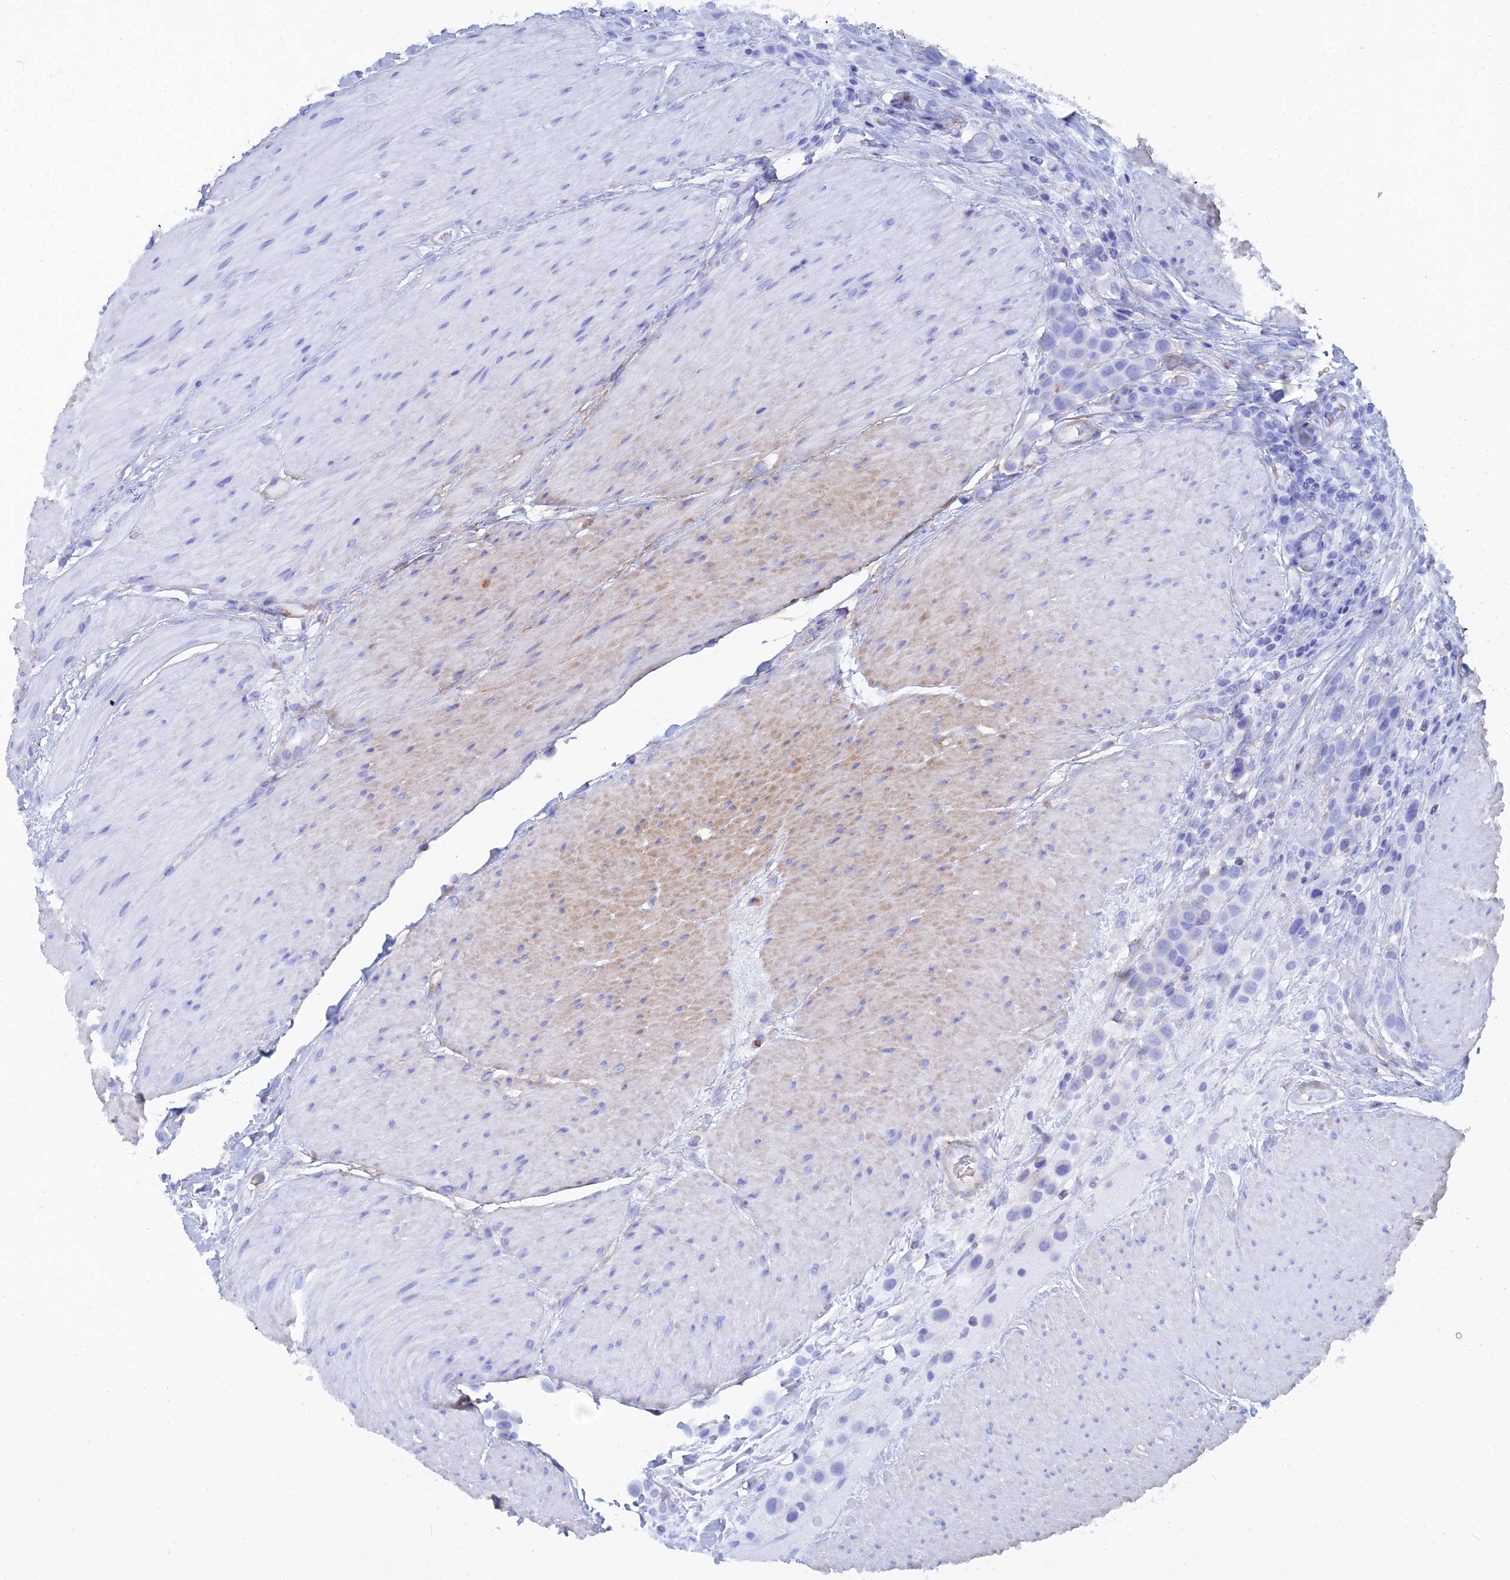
{"staining": {"intensity": "negative", "quantity": "none", "location": "none"}, "tissue": "urothelial cancer", "cell_type": "Tumor cells", "image_type": "cancer", "snomed": [{"axis": "morphology", "description": "Urothelial carcinoma, High grade"}, {"axis": "topography", "description": "Urinary bladder"}], "caption": "The image exhibits no significant staining in tumor cells of urothelial cancer. Brightfield microscopy of immunohistochemistry stained with DAB (3,3'-diaminobenzidine) (brown) and hematoxylin (blue), captured at high magnification.", "gene": "TRIM43B", "patient": {"sex": "male", "age": 50}}